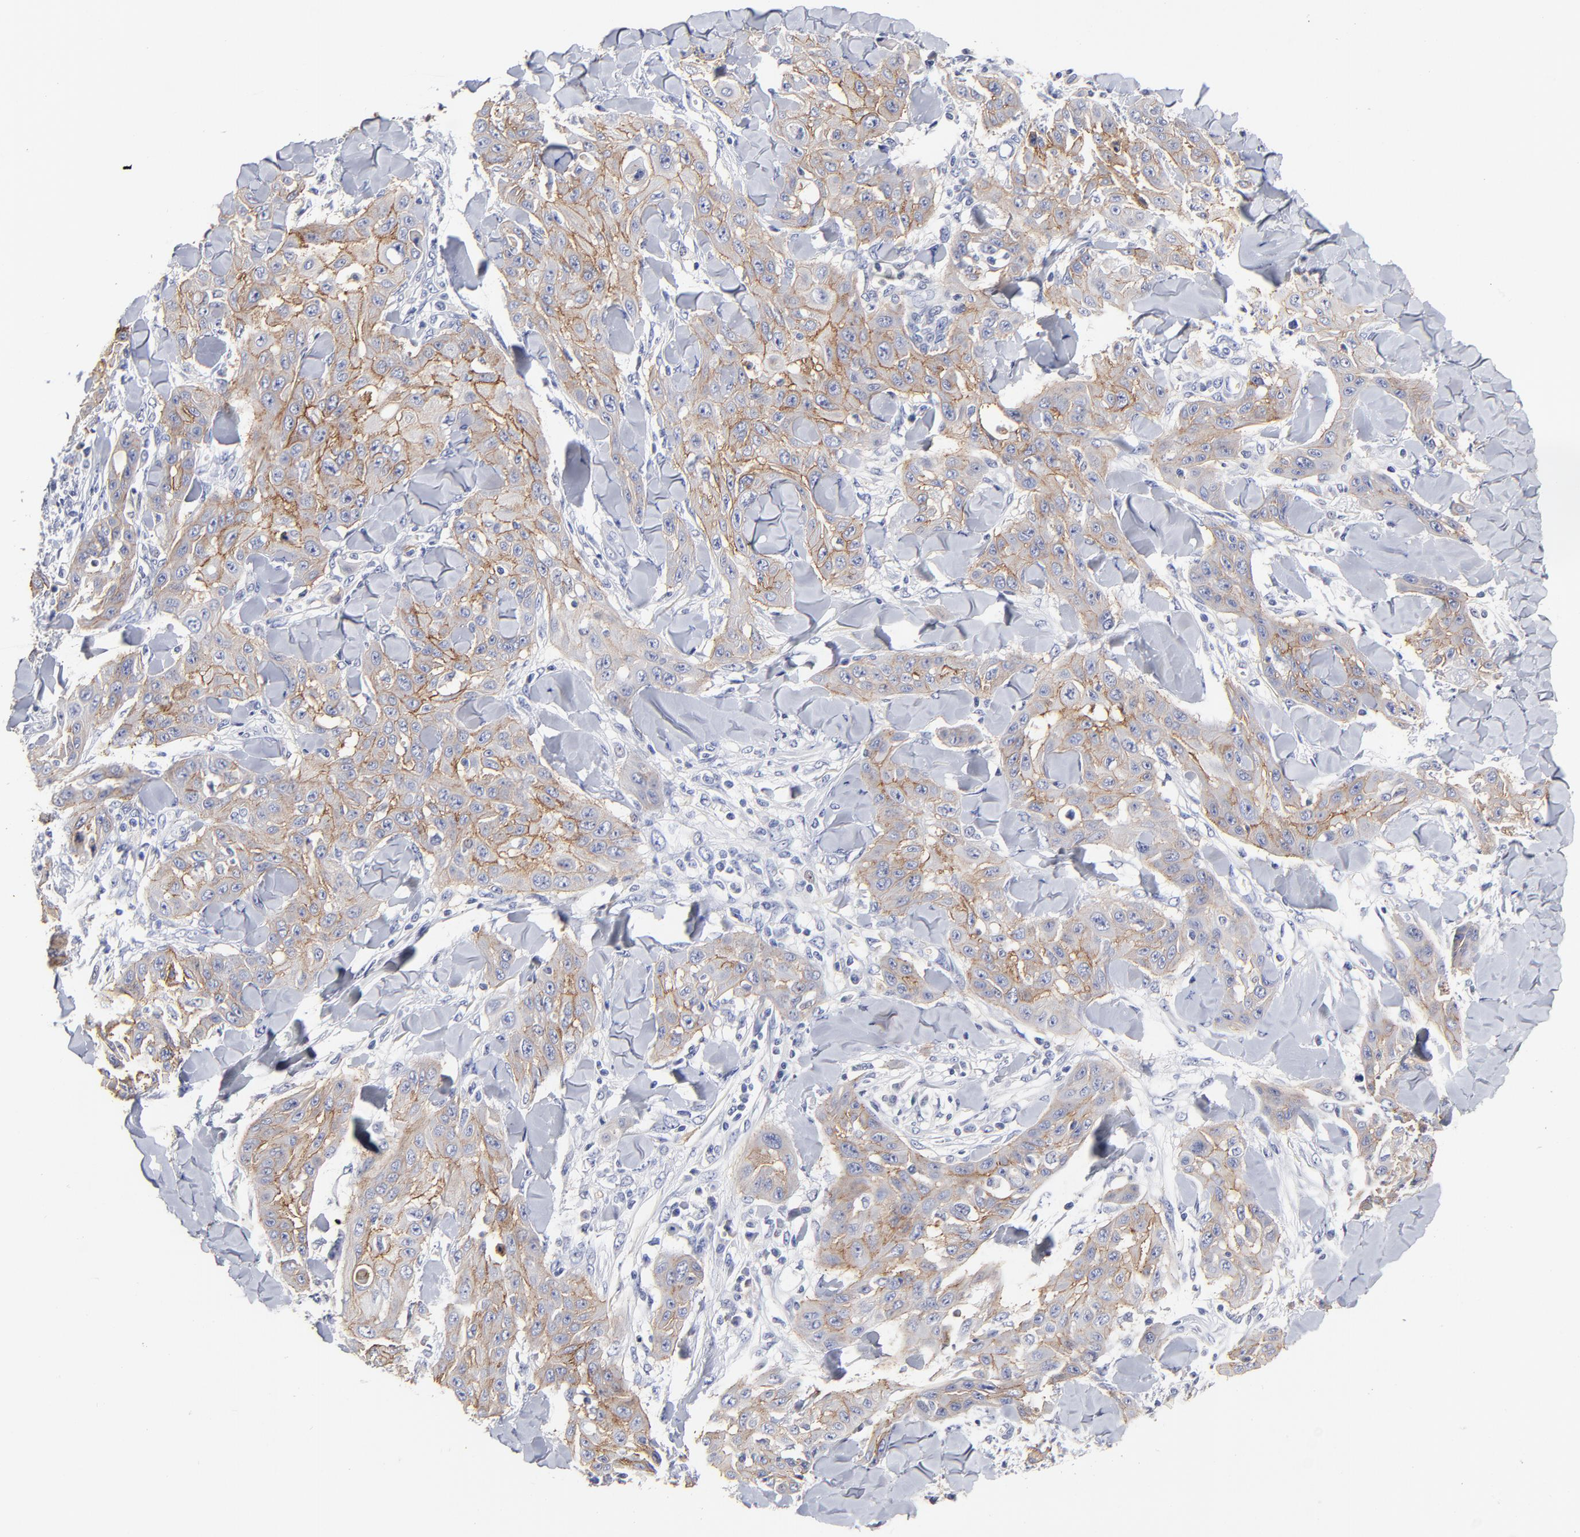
{"staining": {"intensity": "weak", "quantity": "<25%", "location": "cytoplasmic/membranous"}, "tissue": "skin cancer", "cell_type": "Tumor cells", "image_type": "cancer", "snomed": [{"axis": "morphology", "description": "Squamous cell carcinoma, NOS"}, {"axis": "topography", "description": "Skin"}], "caption": "An immunohistochemistry image of skin squamous cell carcinoma is shown. There is no staining in tumor cells of skin squamous cell carcinoma. Nuclei are stained in blue.", "gene": "CXADR", "patient": {"sex": "male", "age": 24}}